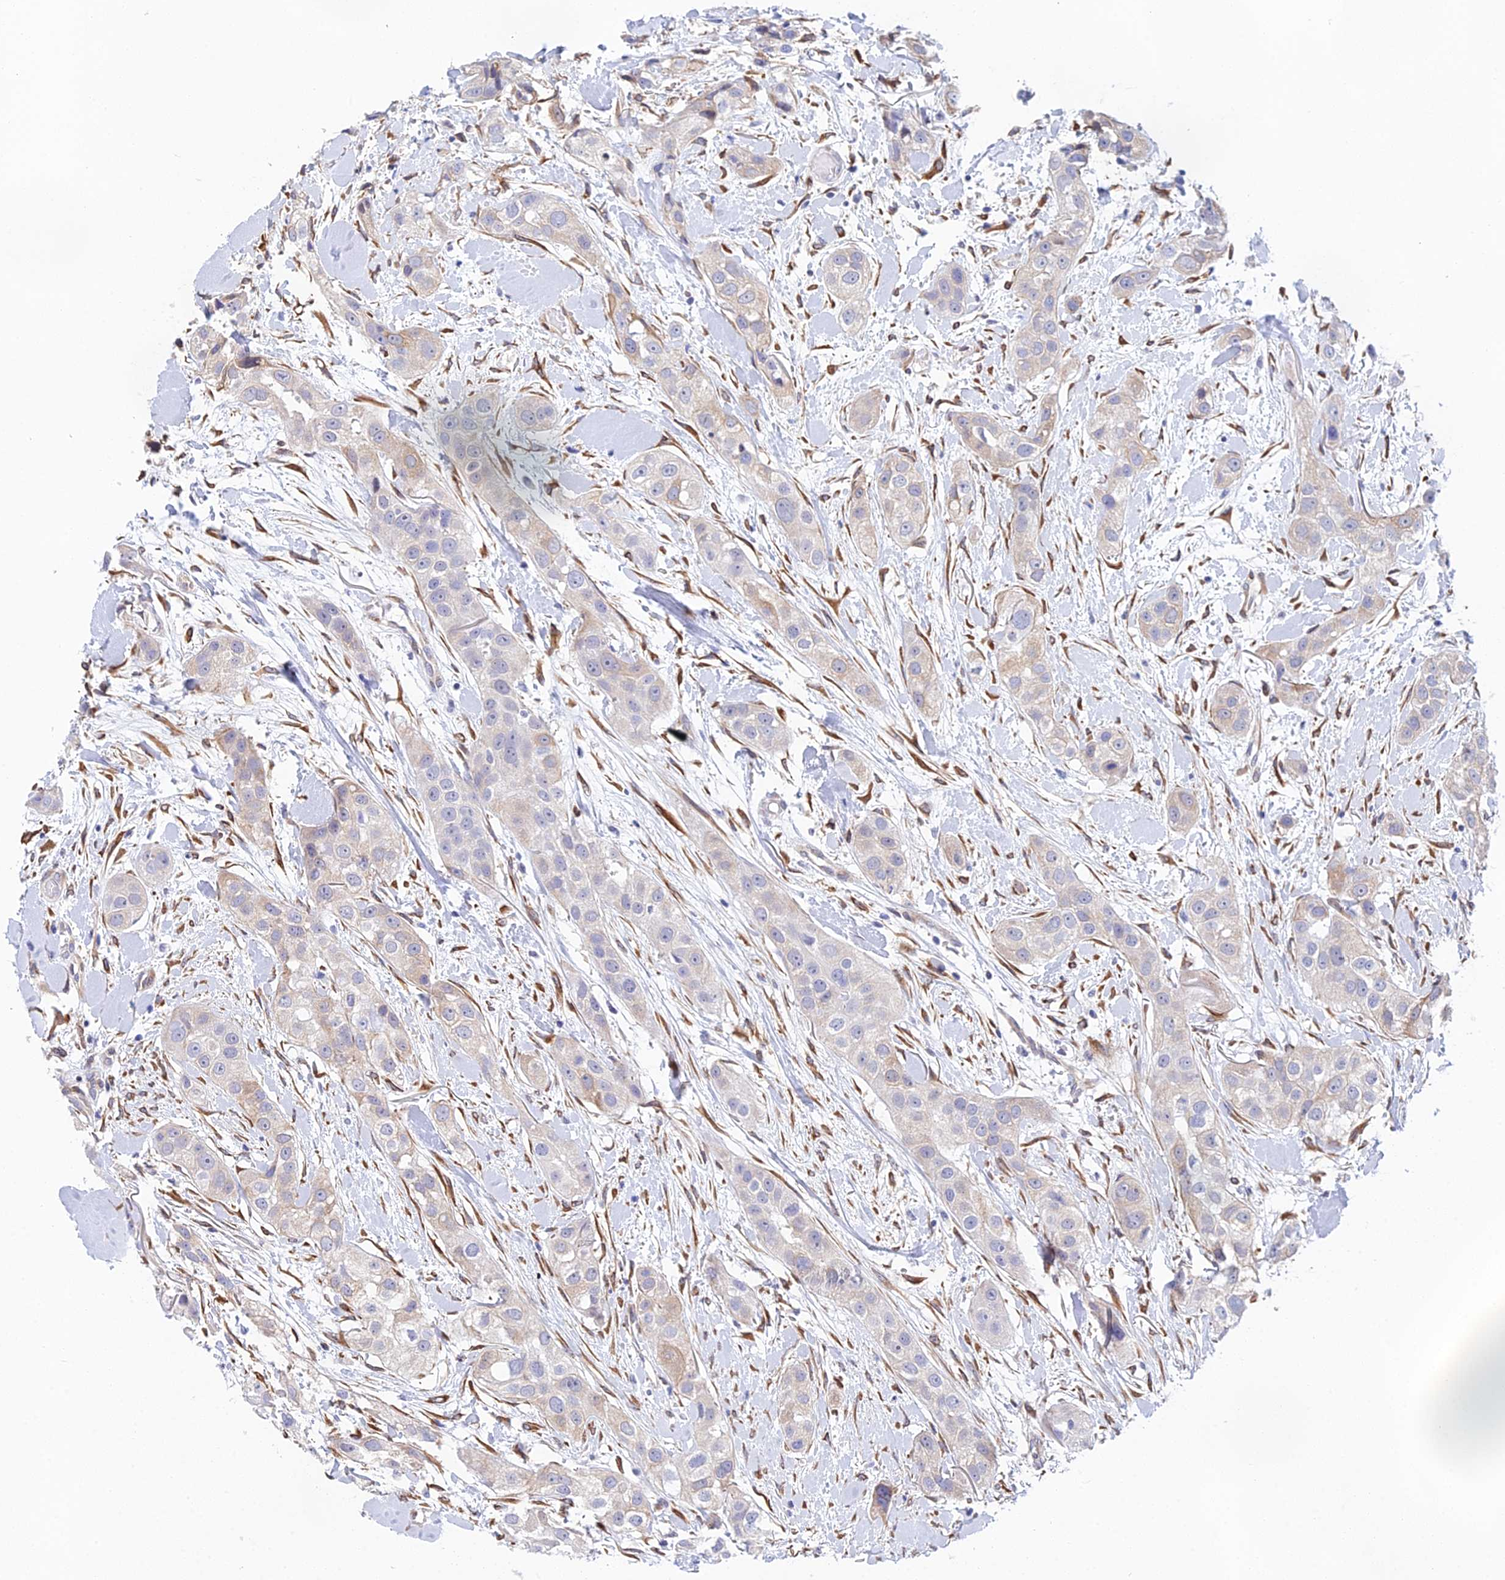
{"staining": {"intensity": "weak", "quantity": "<25%", "location": "cytoplasmic/membranous"}, "tissue": "head and neck cancer", "cell_type": "Tumor cells", "image_type": "cancer", "snomed": [{"axis": "morphology", "description": "Normal tissue, NOS"}, {"axis": "morphology", "description": "Squamous cell carcinoma, NOS"}, {"axis": "topography", "description": "Skeletal muscle"}, {"axis": "topography", "description": "Head-Neck"}], "caption": "Tumor cells show no significant protein expression in head and neck cancer.", "gene": "MXRA7", "patient": {"sex": "male", "age": 51}}